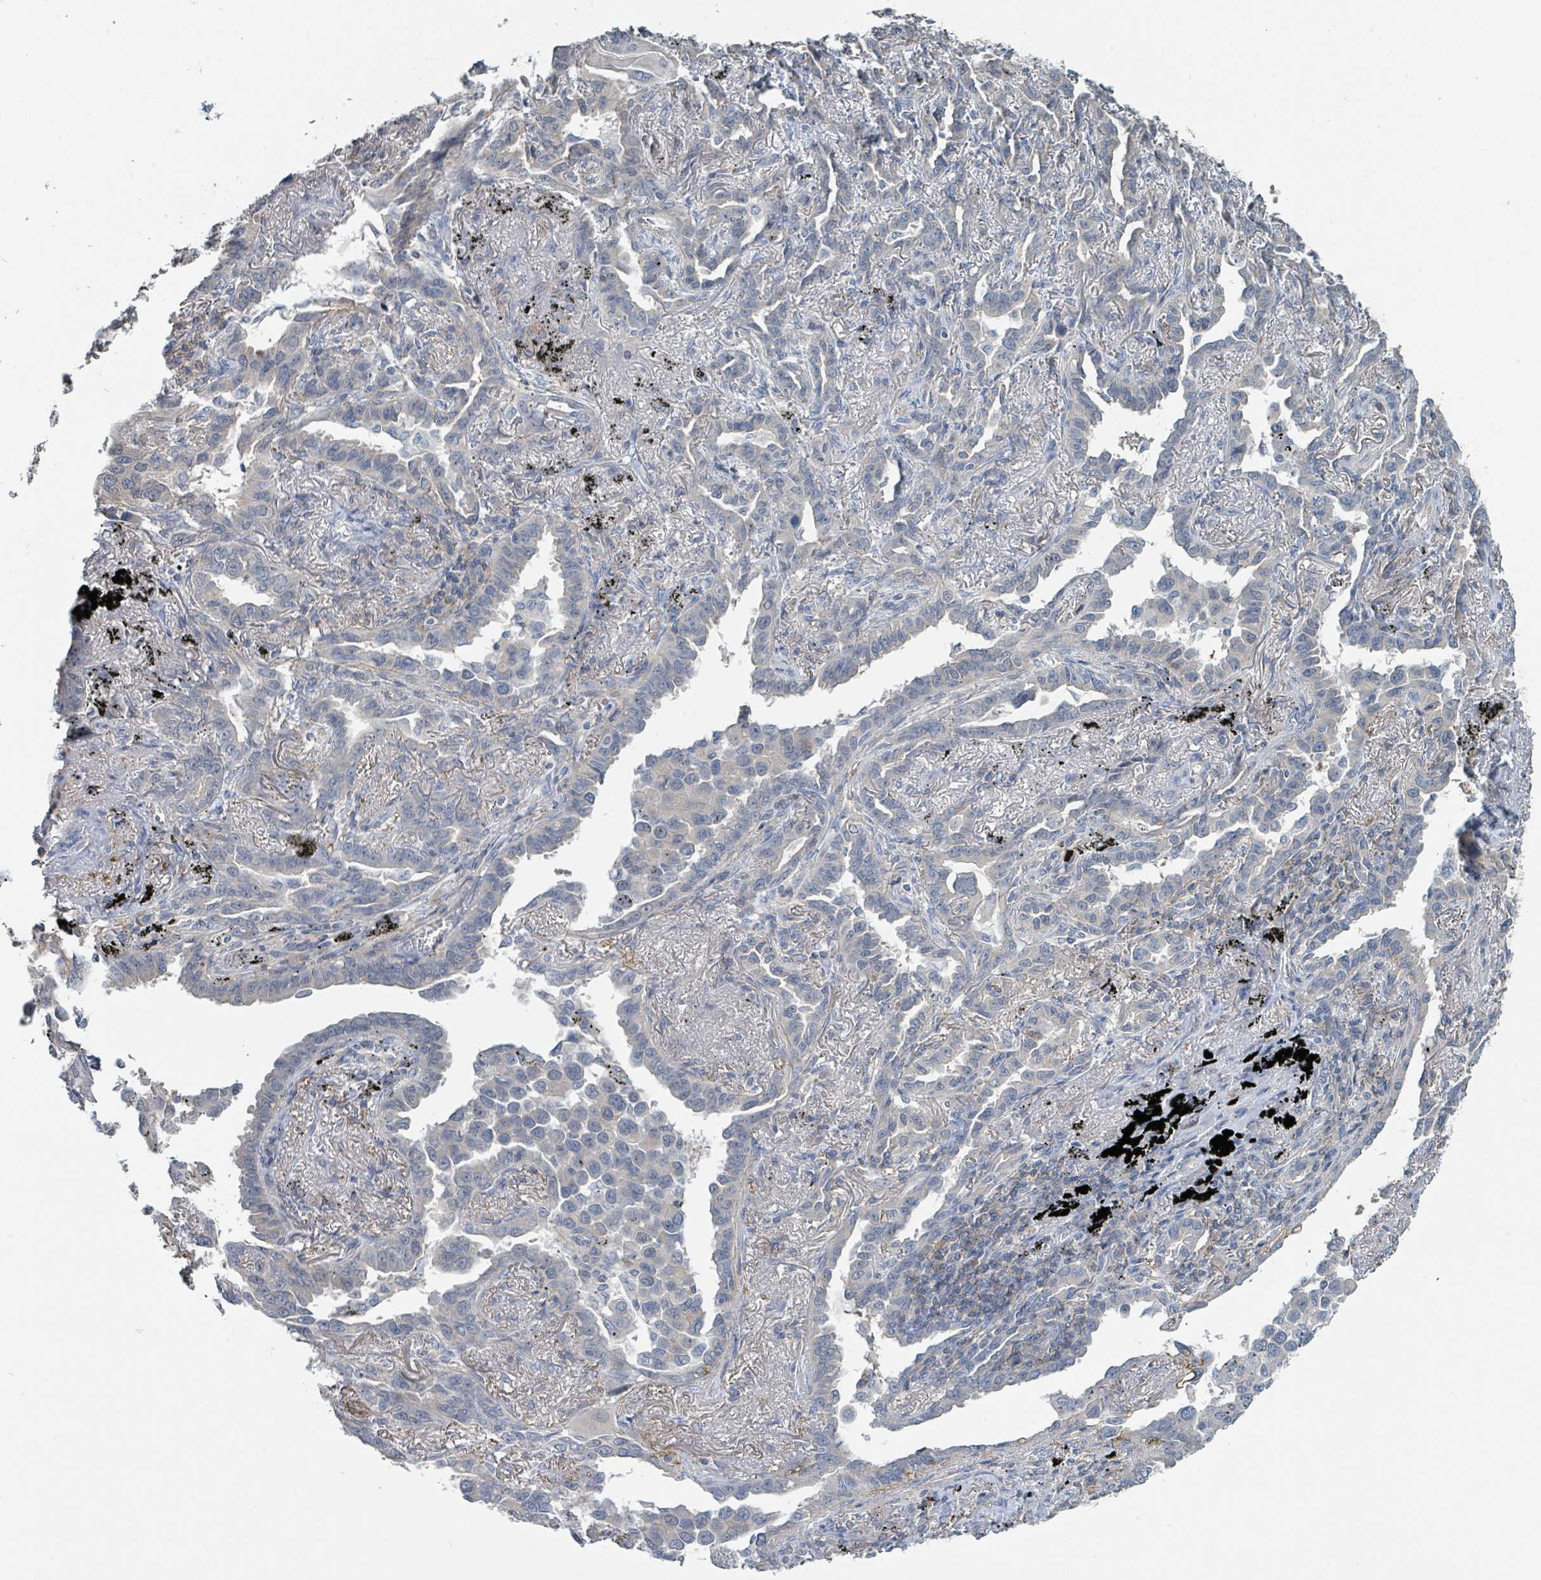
{"staining": {"intensity": "negative", "quantity": "none", "location": "none"}, "tissue": "lung cancer", "cell_type": "Tumor cells", "image_type": "cancer", "snomed": [{"axis": "morphology", "description": "Adenocarcinoma, NOS"}, {"axis": "topography", "description": "Lung"}], "caption": "Tumor cells are negative for brown protein staining in adenocarcinoma (lung).", "gene": "LRRC42", "patient": {"sex": "male", "age": 67}}